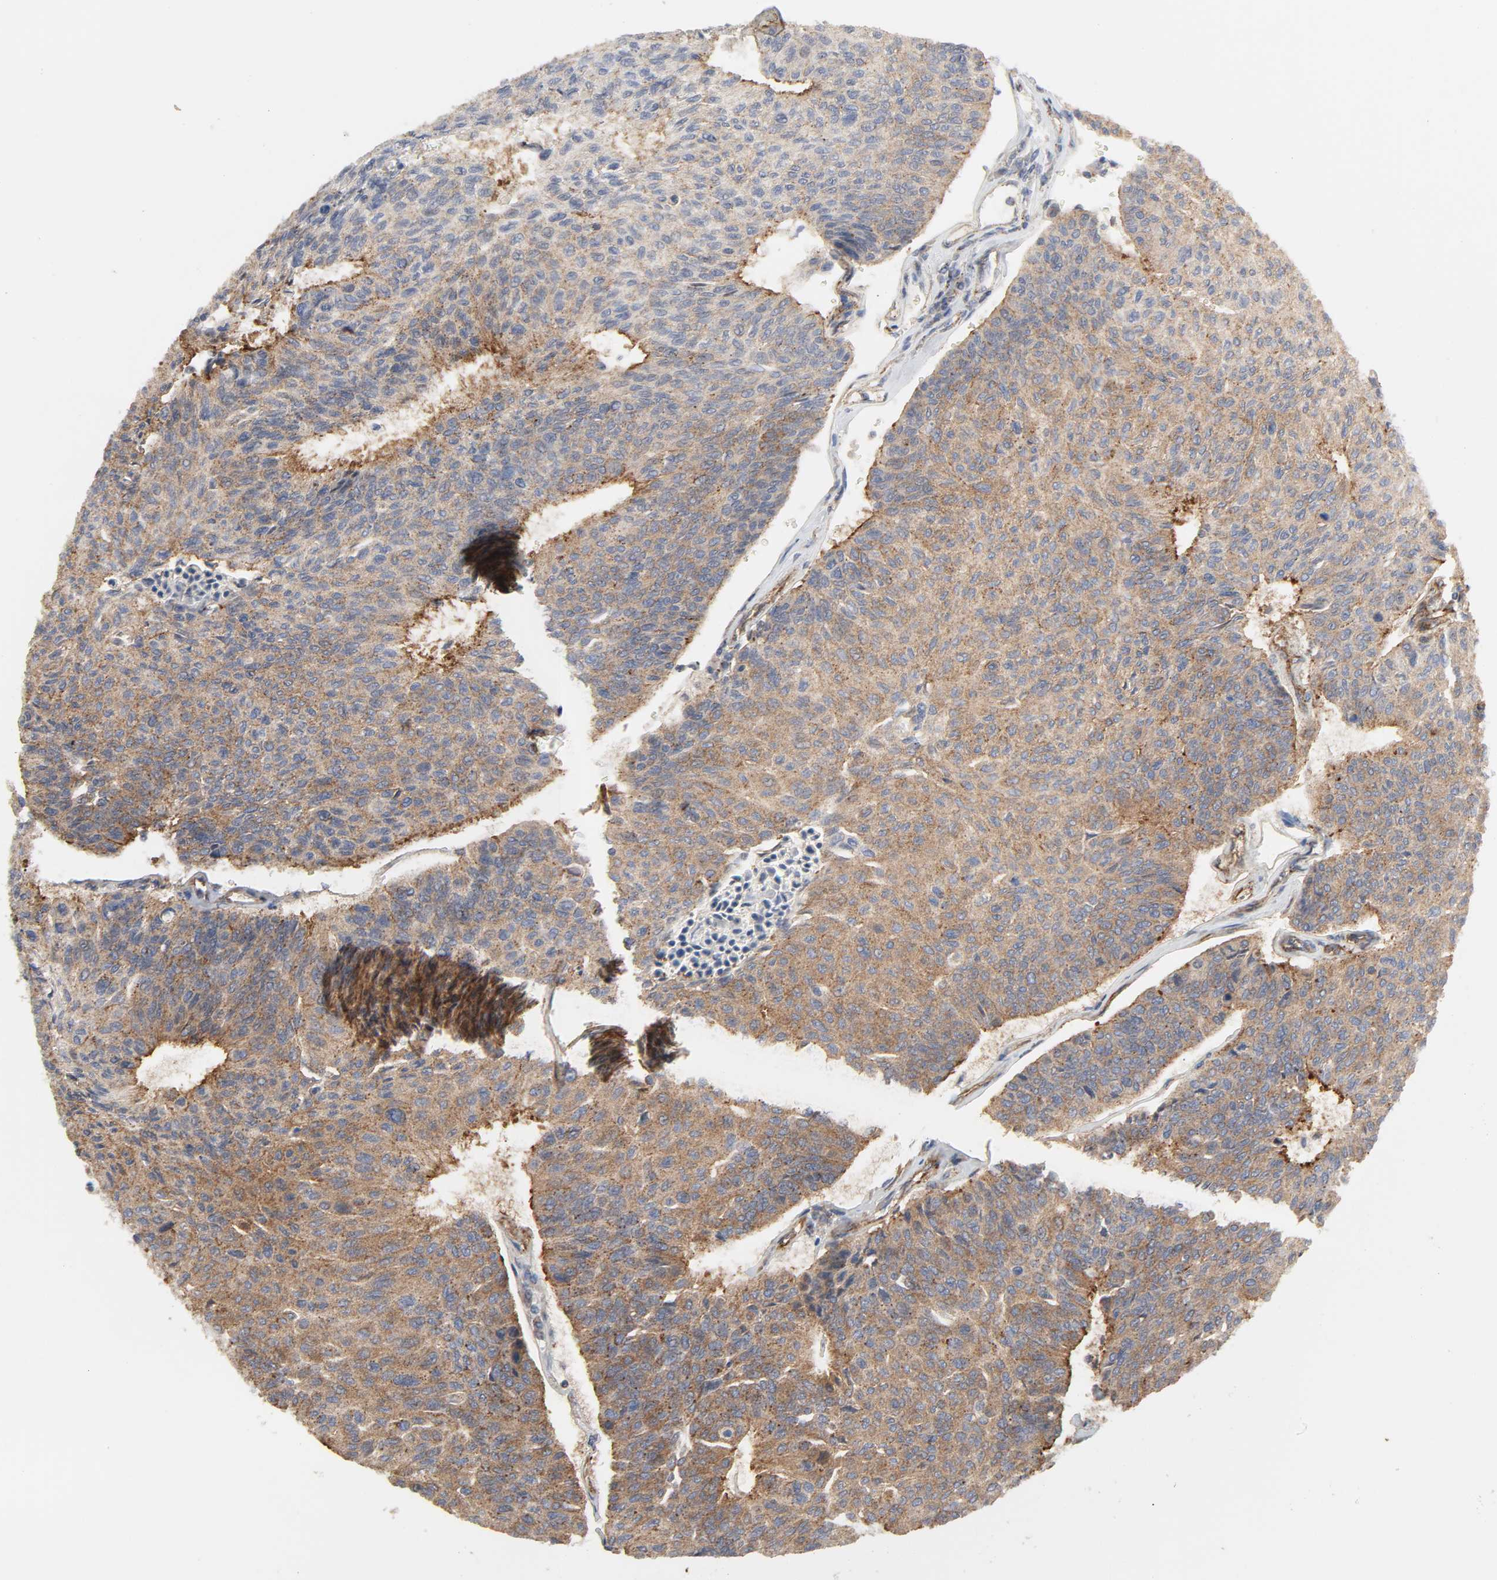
{"staining": {"intensity": "strong", "quantity": ">75%", "location": "cytoplasmic/membranous"}, "tissue": "urothelial cancer", "cell_type": "Tumor cells", "image_type": "cancer", "snomed": [{"axis": "morphology", "description": "Urothelial carcinoma, High grade"}, {"axis": "topography", "description": "Urinary bladder"}], "caption": "The photomicrograph shows immunohistochemical staining of urothelial cancer. There is strong cytoplasmic/membranous expression is identified in about >75% of tumor cells.", "gene": "SH3GLB1", "patient": {"sex": "male", "age": 66}}